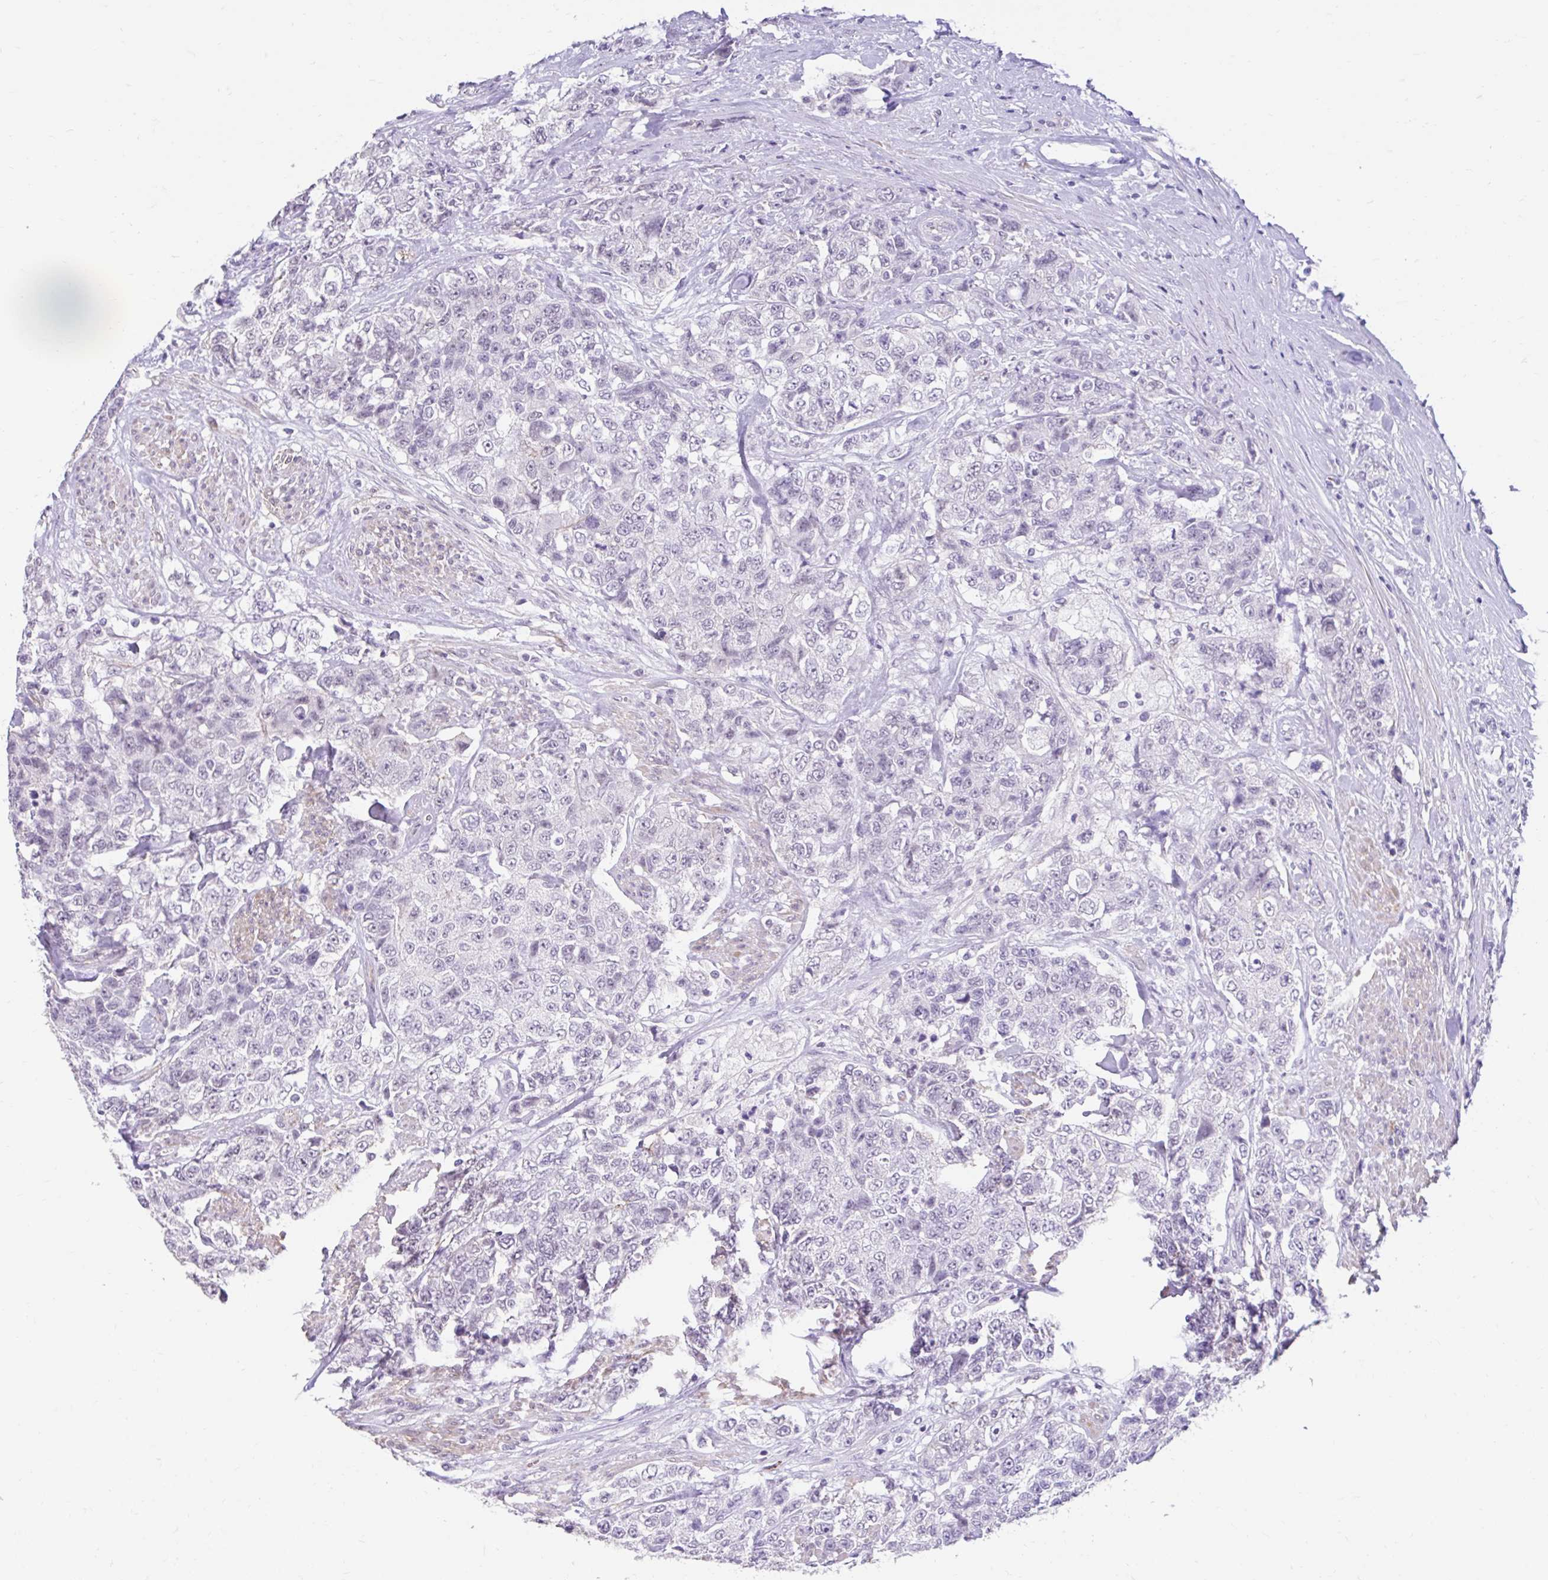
{"staining": {"intensity": "negative", "quantity": "none", "location": "none"}, "tissue": "urothelial cancer", "cell_type": "Tumor cells", "image_type": "cancer", "snomed": [{"axis": "morphology", "description": "Urothelial carcinoma, High grade"}, {"axis": "topography", "description": "Urinary bladder"}], "caption": "IHC photomicrograph of neoplastic tissue: human urothelial cancer stained with DAB exhibits no significant protein expression in tumor cells.", "gene": "DCAF17", "patient": {"sex": "female", "age": 78}}